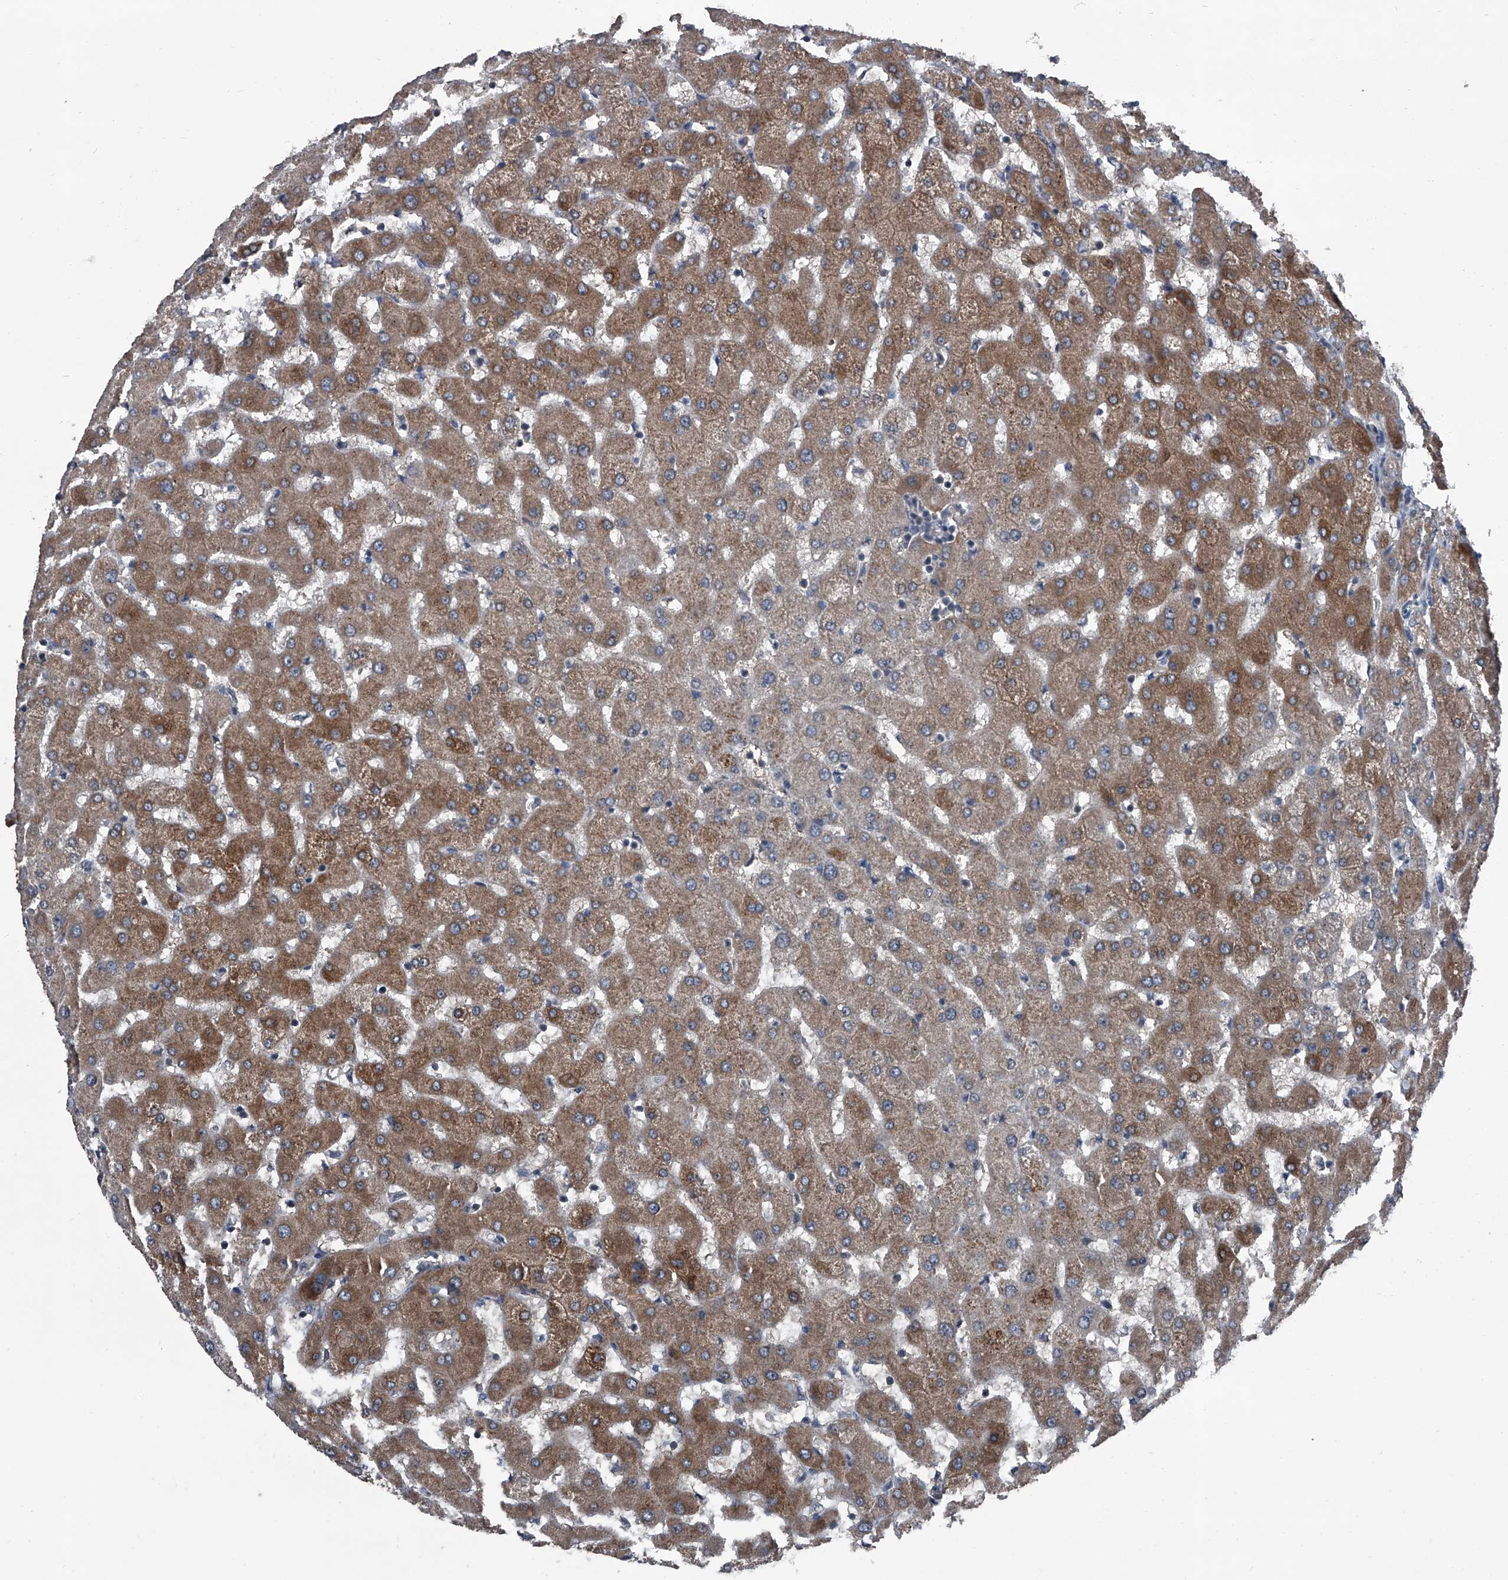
{"staining": {"intensity": "negative", "quantity": "none", "location": "none"}, "tissue": "liver", "cell_type": "Cholangiocytes", "image_type": "normal", "snomed": [{"axis": "morphology", "description": "Normal tissue, NOS"}, {"axis": "topography", "description": "Liver"}], "caption": "Immunohistochemical staining of normal liver exhibits no significant expression in cholangiocytes.", "gene": "OARD1", "patient": {"sex": "female", "age": 63}}